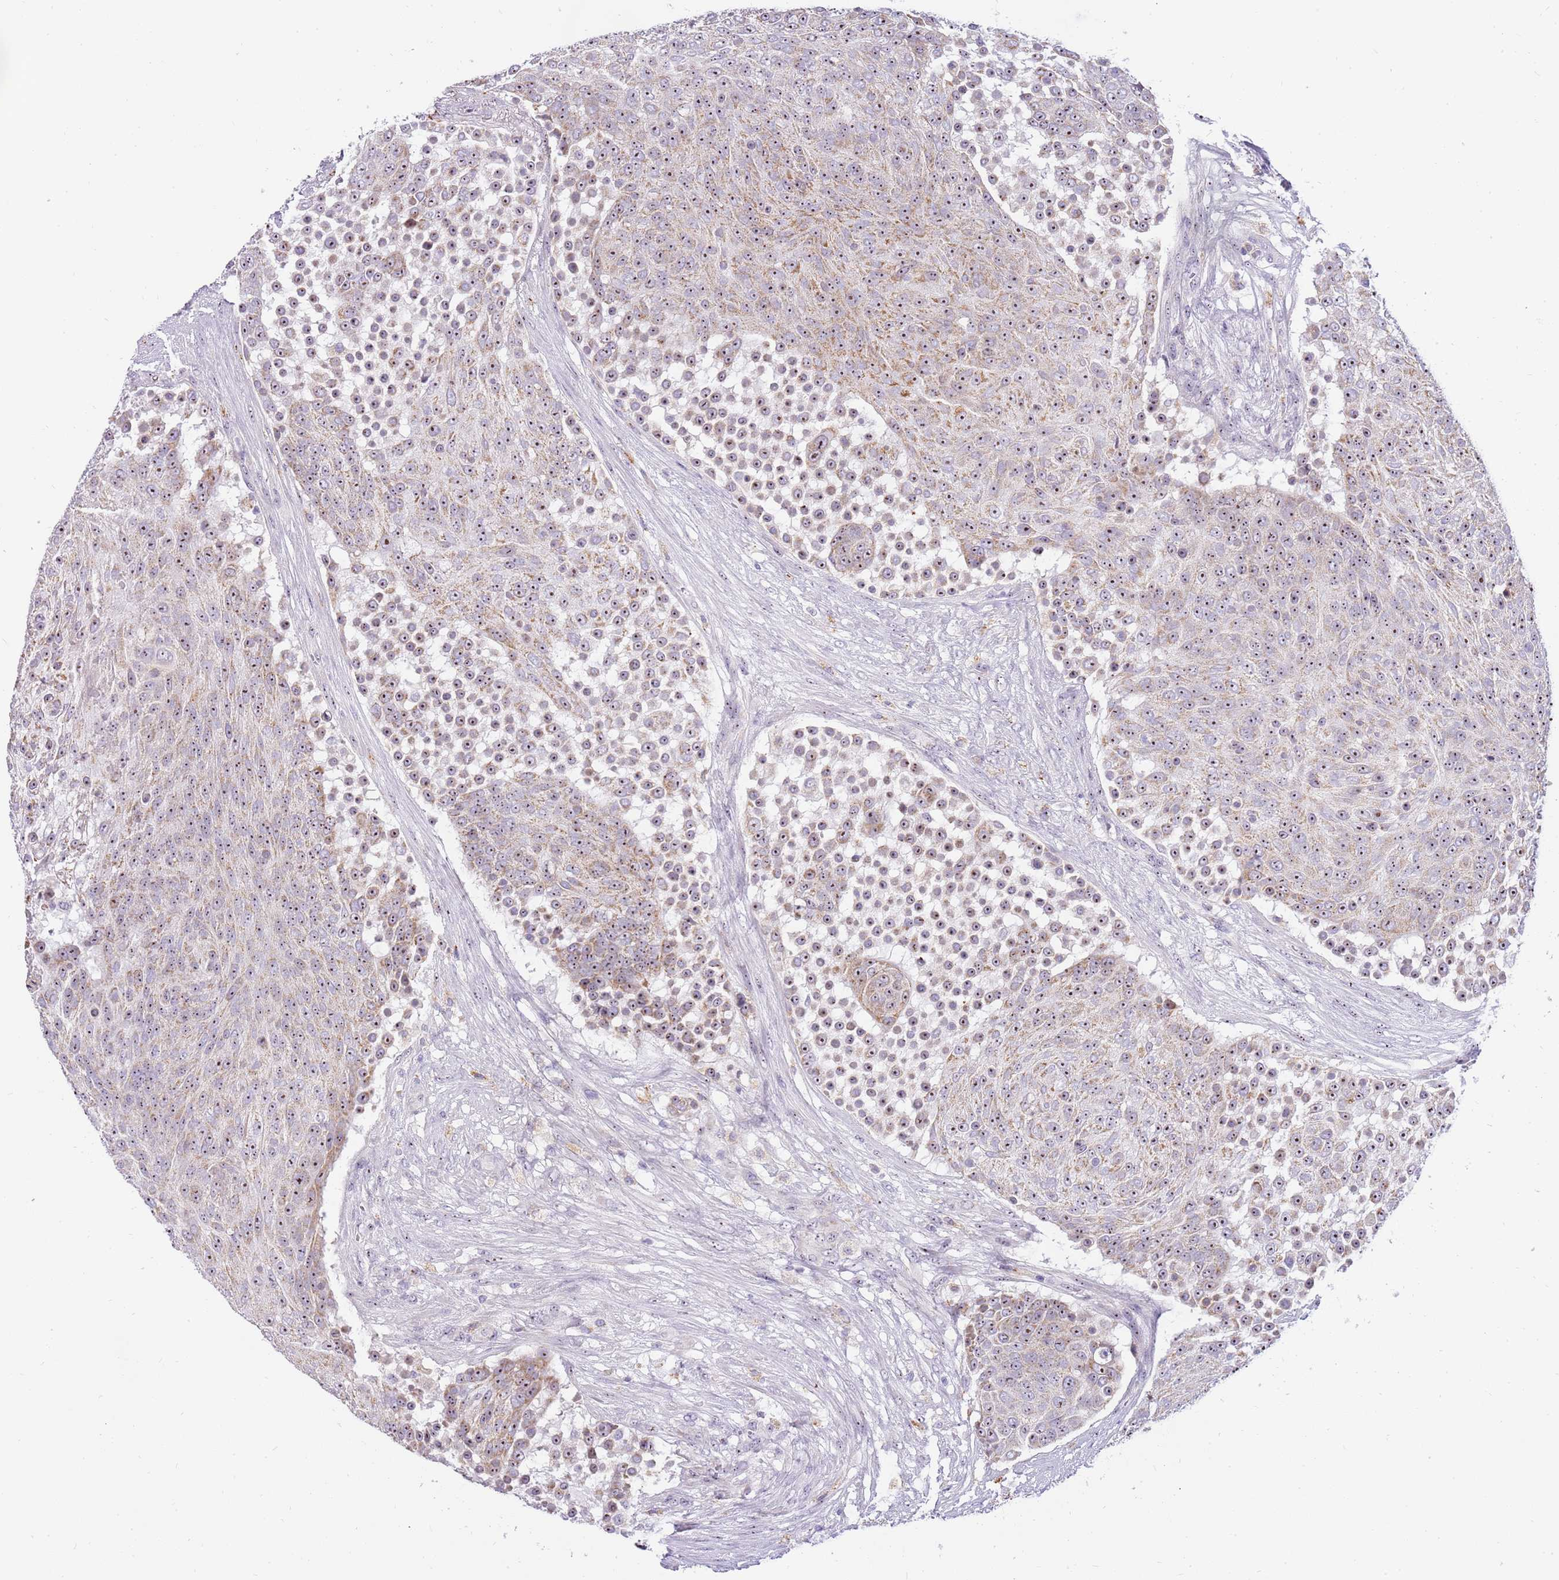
{"staining": {"intensity": "weak", "quantity": ">75%", "location": "cytoplasmic/membranous,nuclear"}, "tissue": "urothelial cancer", "cell_type": "Tumor cells", "image_type": "cancer", "snomed": [{"axis": "morphology", "description": "Urothelial carcinoma, High grade"}, {"axis": "topography", "description": "Urinary bladder"}], "caption": "Tumor cells display low levels of weak cytoplasmic/membranous and nuclear expression in approximately >75% of cells in high-grade urothelial carcinoma. The staining is performed using DAB (3,3'-diaminobenzidine) brown chromogen to label protein expression. The nuclei are counter-stained blue using hematoxylin.", "gene": "DNAJA3", "patient": {"sex": "female", "age": 63}}